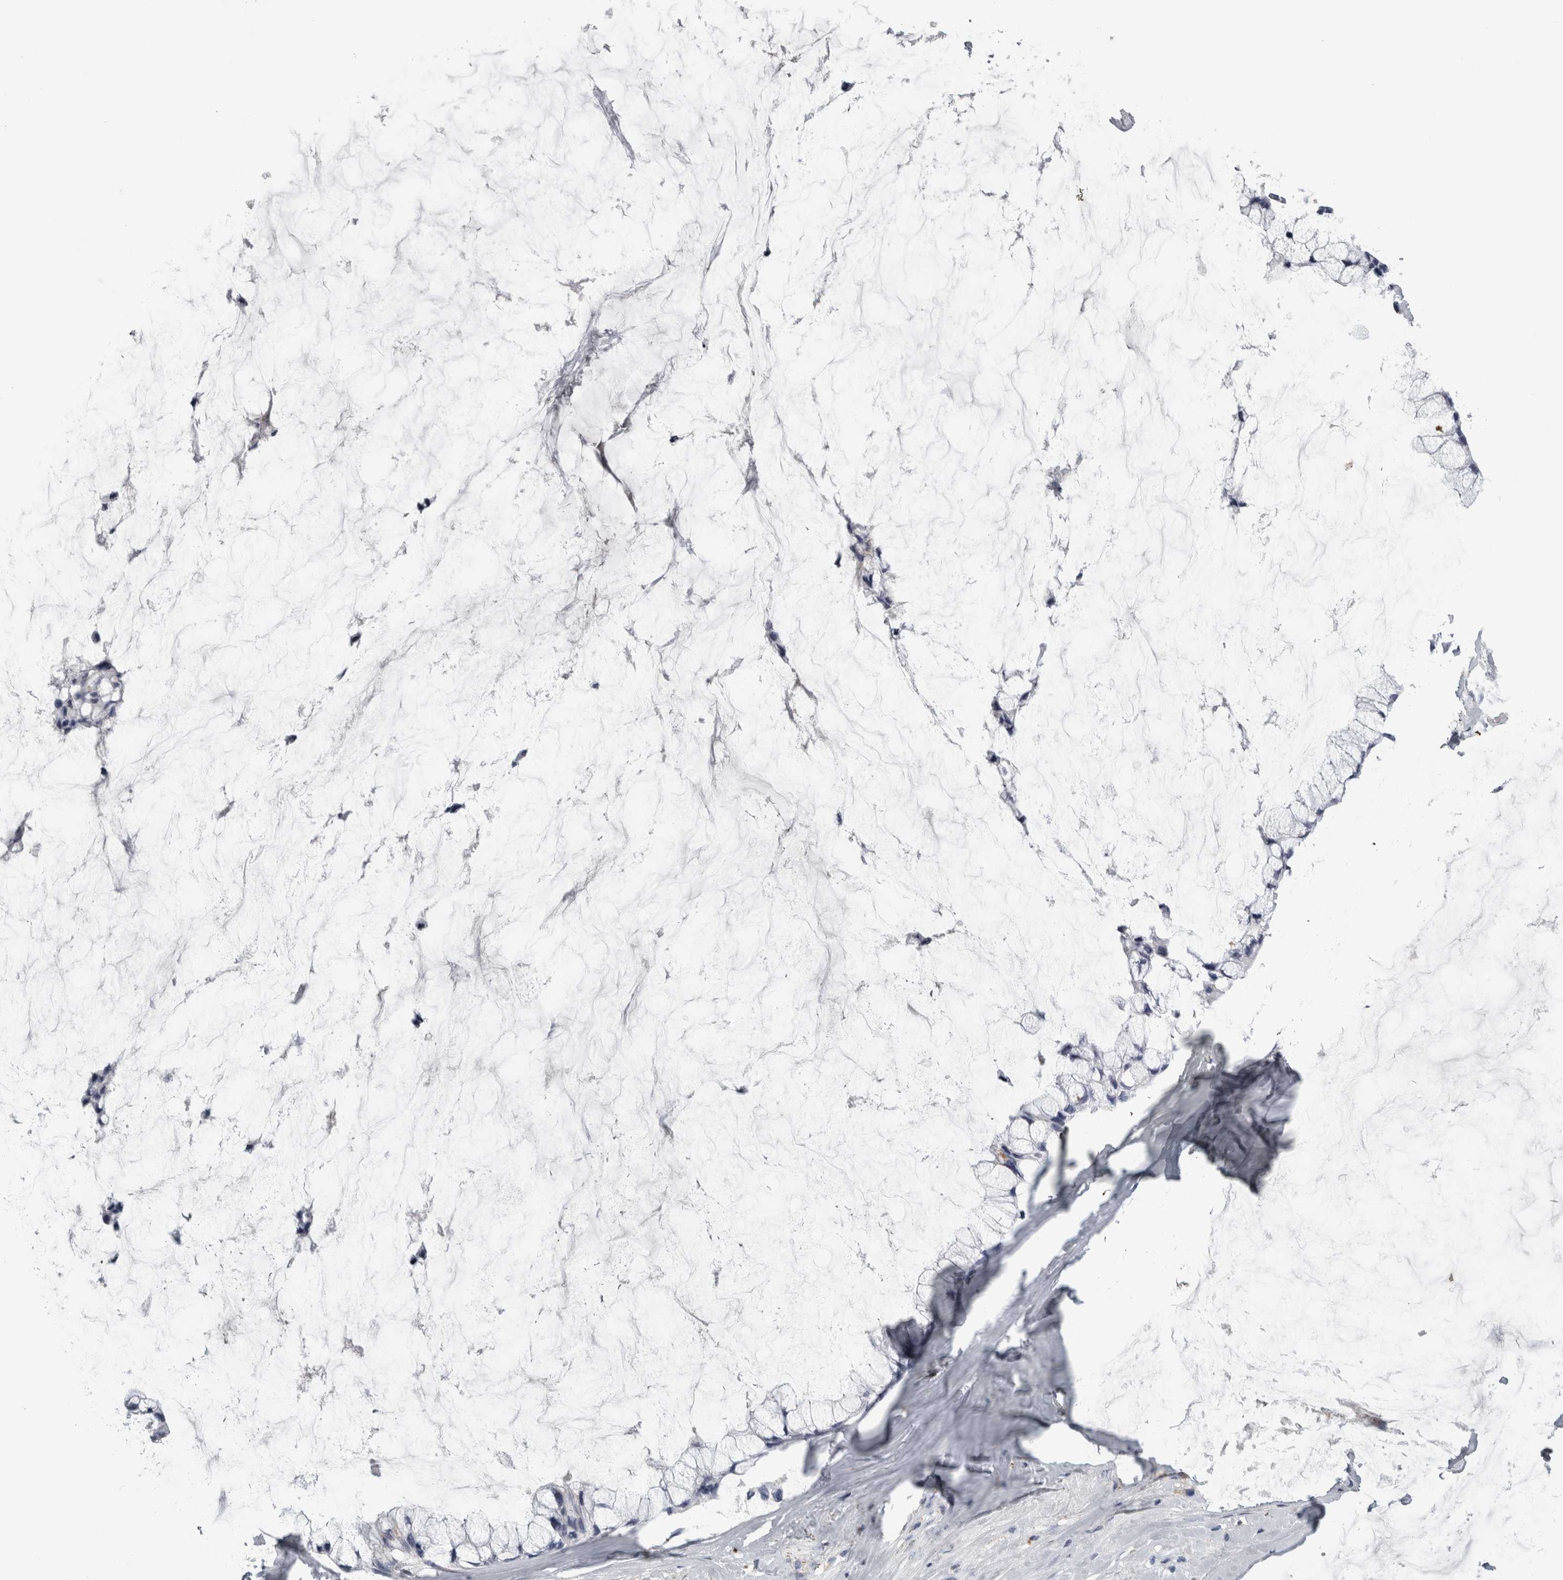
{"staining": {"intensity": "negative", "quantity": "none", "location": "none"}, "tissue": "ovarian cancer", "cell_type": "Tumor cells", "image_type": "cancer", "snomed": [{"axis": "morphology", "description": "Cystadenocarcinoma, mucinous, NOS"}, {"axis": "topography", "description": "Ovary"}], "caption": "Immunohistochemical staining of ovarian mucinous cystadenocarcinoma demonstrates no significant staining in tumor cells.", "gene": "DPP7", "patient": {"sex": "female", "age": 39}}